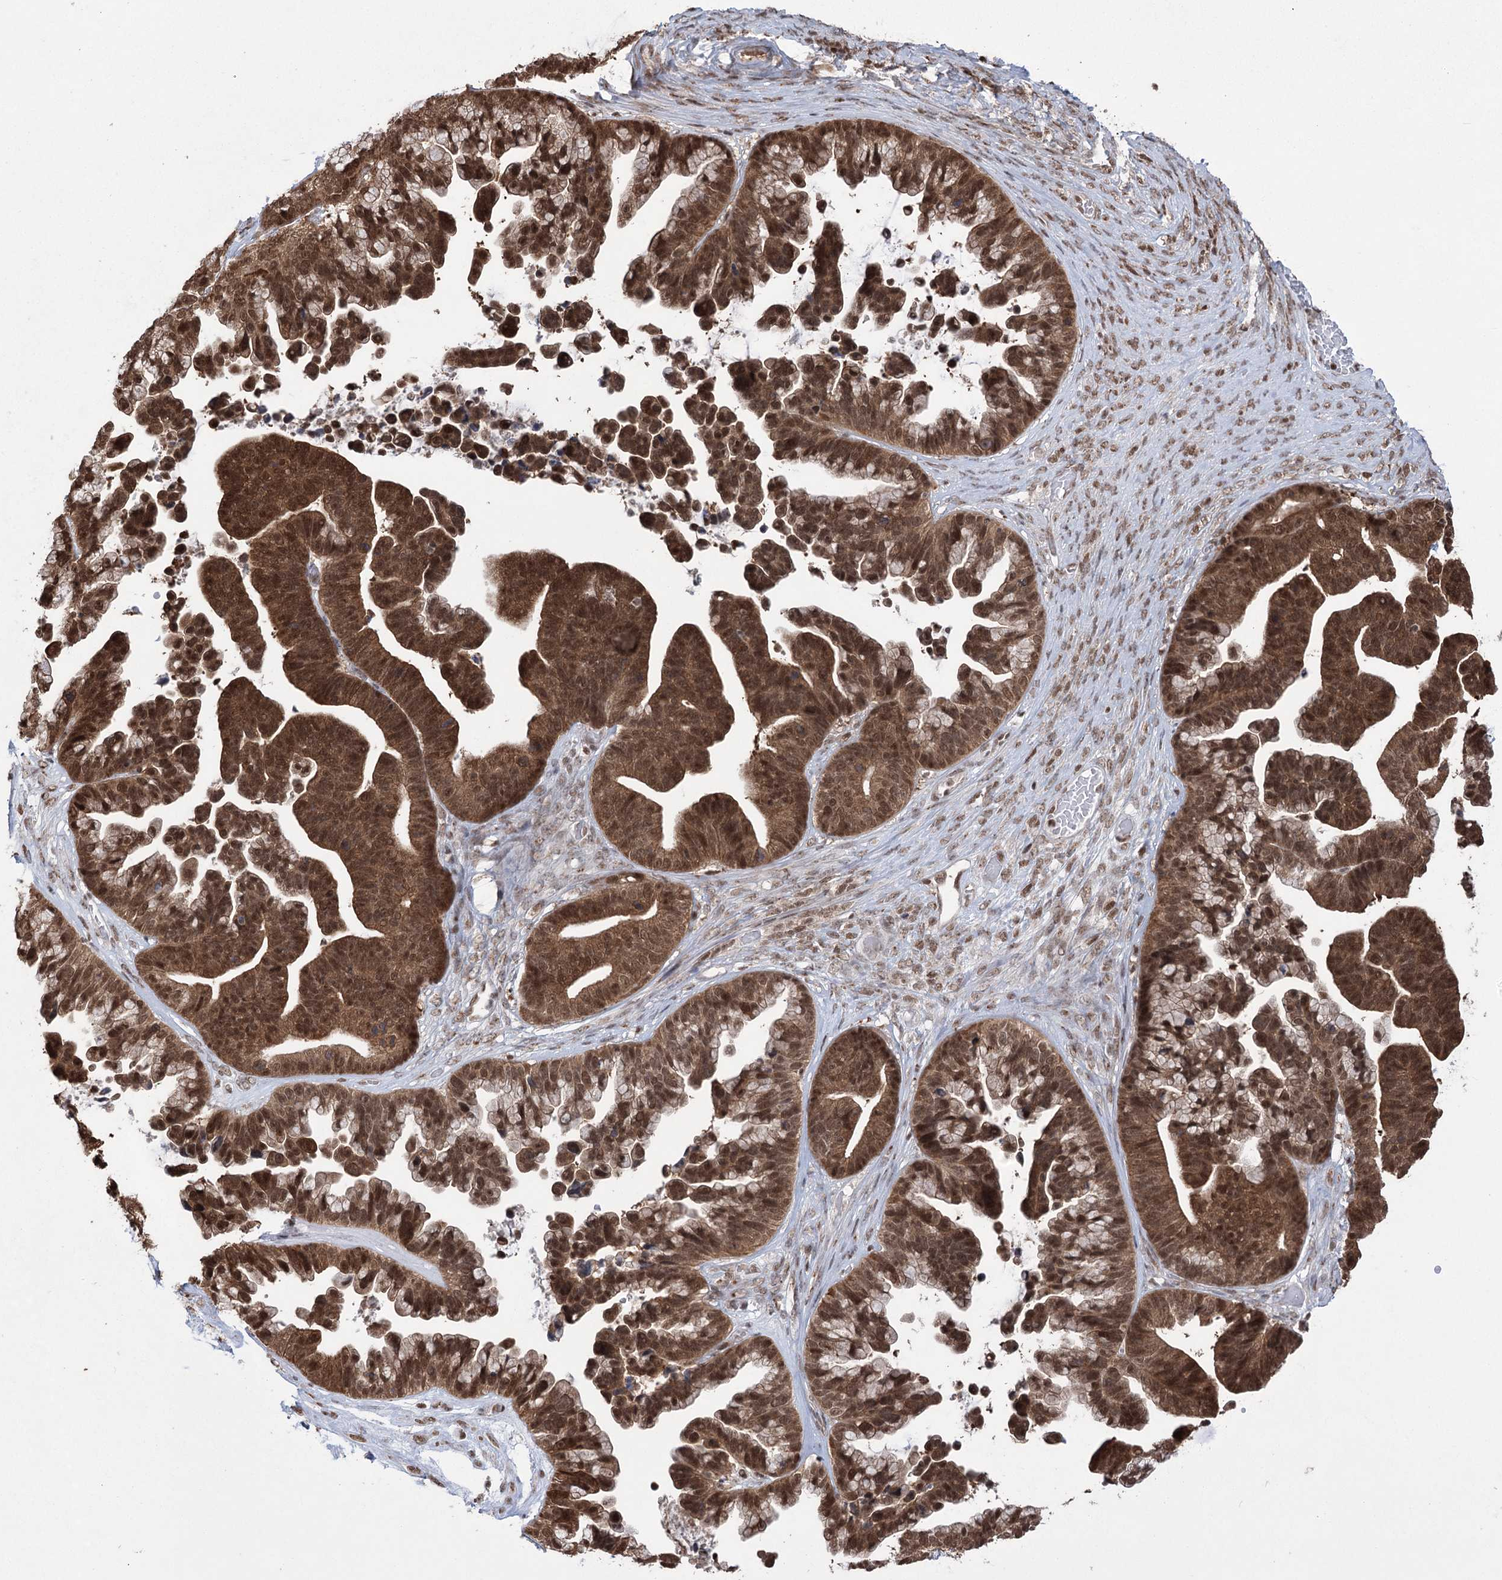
{"staining": {"intensity": "strong", "quantity": ">75%", "location": "cytoplasmic/membranous,nuclear"}, "tissue": "ovarian cancer", "cell_type": "Tumor cells", "image_type": "cancer", "snomed": [{"axis": "morphology", "description": "Cystadenocarcinoma, serous, NOS"}, {"axis": "topography", "description": "Ovary"}], "caption": "Protein analysis of serous cystadenocarcinoma (ovarian) tissue demonstrates strong cytoplasmic/membranous and nuclear staining in approximately >75% of tumor cells.", "gene": "ZCCHC8", "patient": {"sex": "female", "age": 56}}